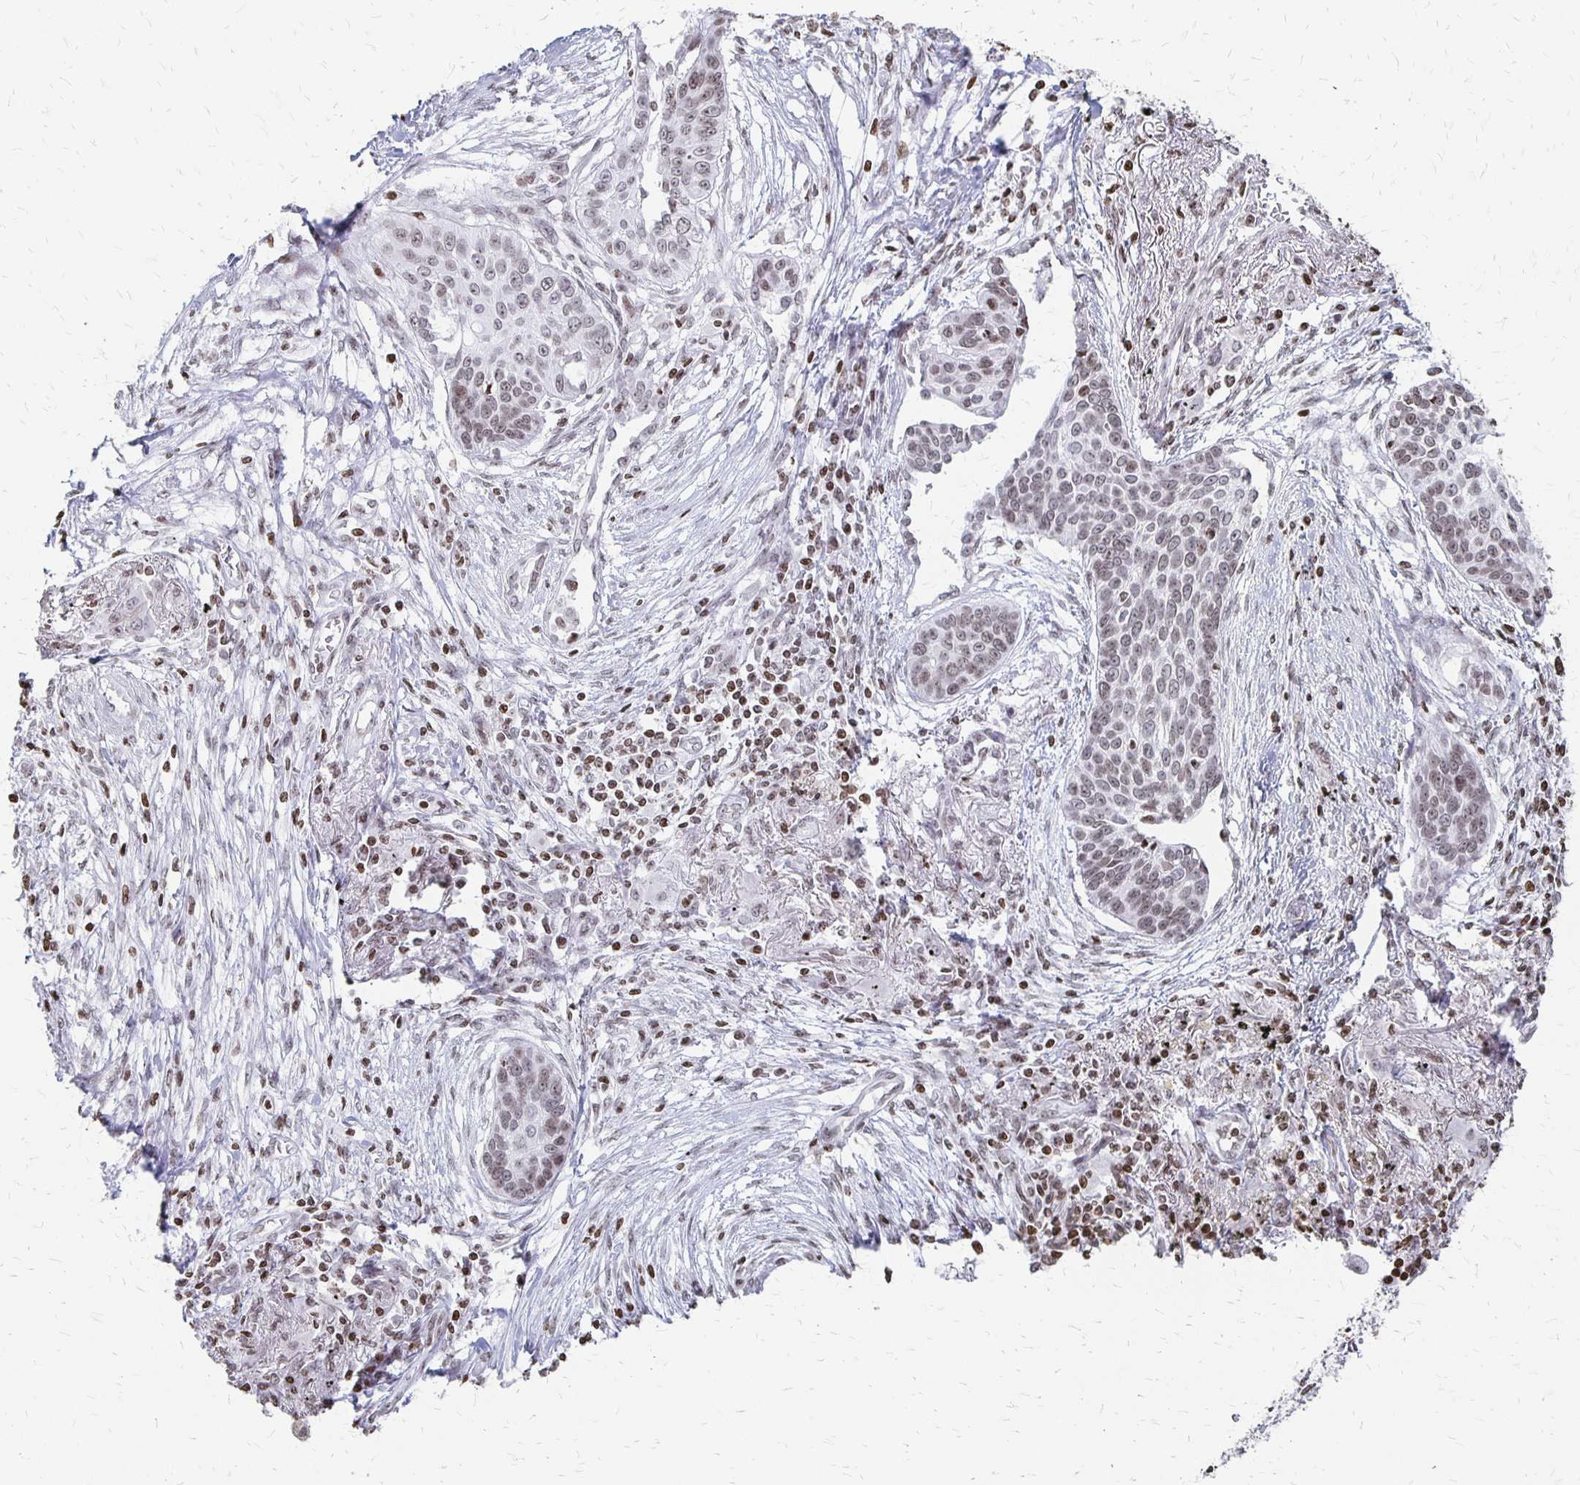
{"staining": {"intensity": "weak", "quantity": ">75%", "location": "nuclear"}, "tissue": "lung cancer", "cell_type": "Tumor cells", "image_type": "cancer", "snomed": [{"axis": "morphology", "description": "Squamous cell carcinoma, NOS"}, {"axis": "topography", "description": "Lung"}], "caption": "Approximately >75% of tumor cells in lung squamous cell carcinoma reveal weak nuclear protein staining as visualized by brown immunohistochemical staining.", "gene": "ZNF280C", "patient": {"sex": "male", "age": 71}}